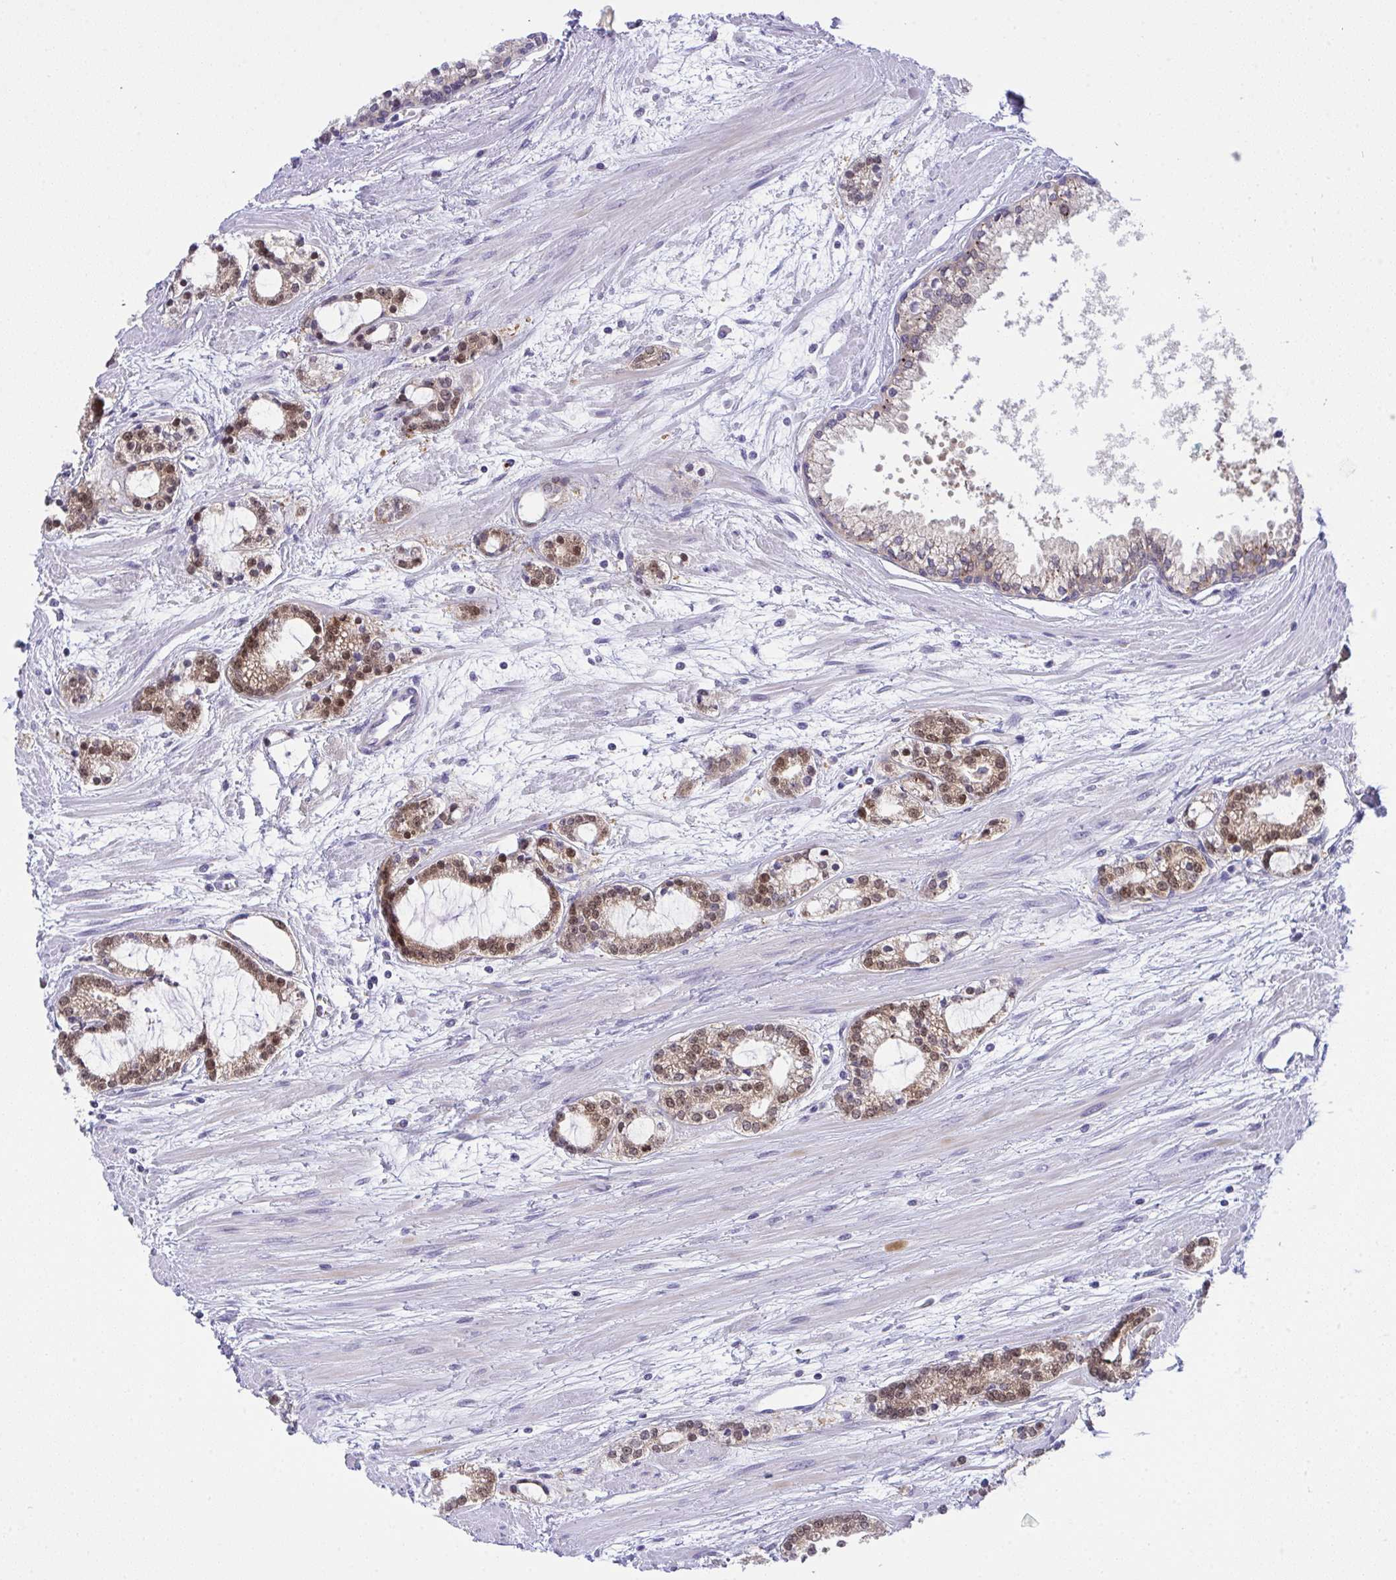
{"staining": {"intensity": "moderate", "quantity": ">75%", "location": "nuclear"}, "tissue": "prostate cancer", "cell_type": "Tumor cells", "image_type": "cancer", "snomed": [{"axis": "morphology", "description": "Adenocarcinoma, Medium grade"}, {"axis": "topography", "description": "Prostate"}], "caption": "DAB immunohistochemical staining of prostate cancer (adenocarcinoma (medium-grade)) demonstrates moderate nuclear protein staining in approximately >75% of tumor cells. (Brightfield microscopy of DAB IHC at high magnification).", "gene": "HOXD12", "patient": {"sex": "male", "age": 57}}